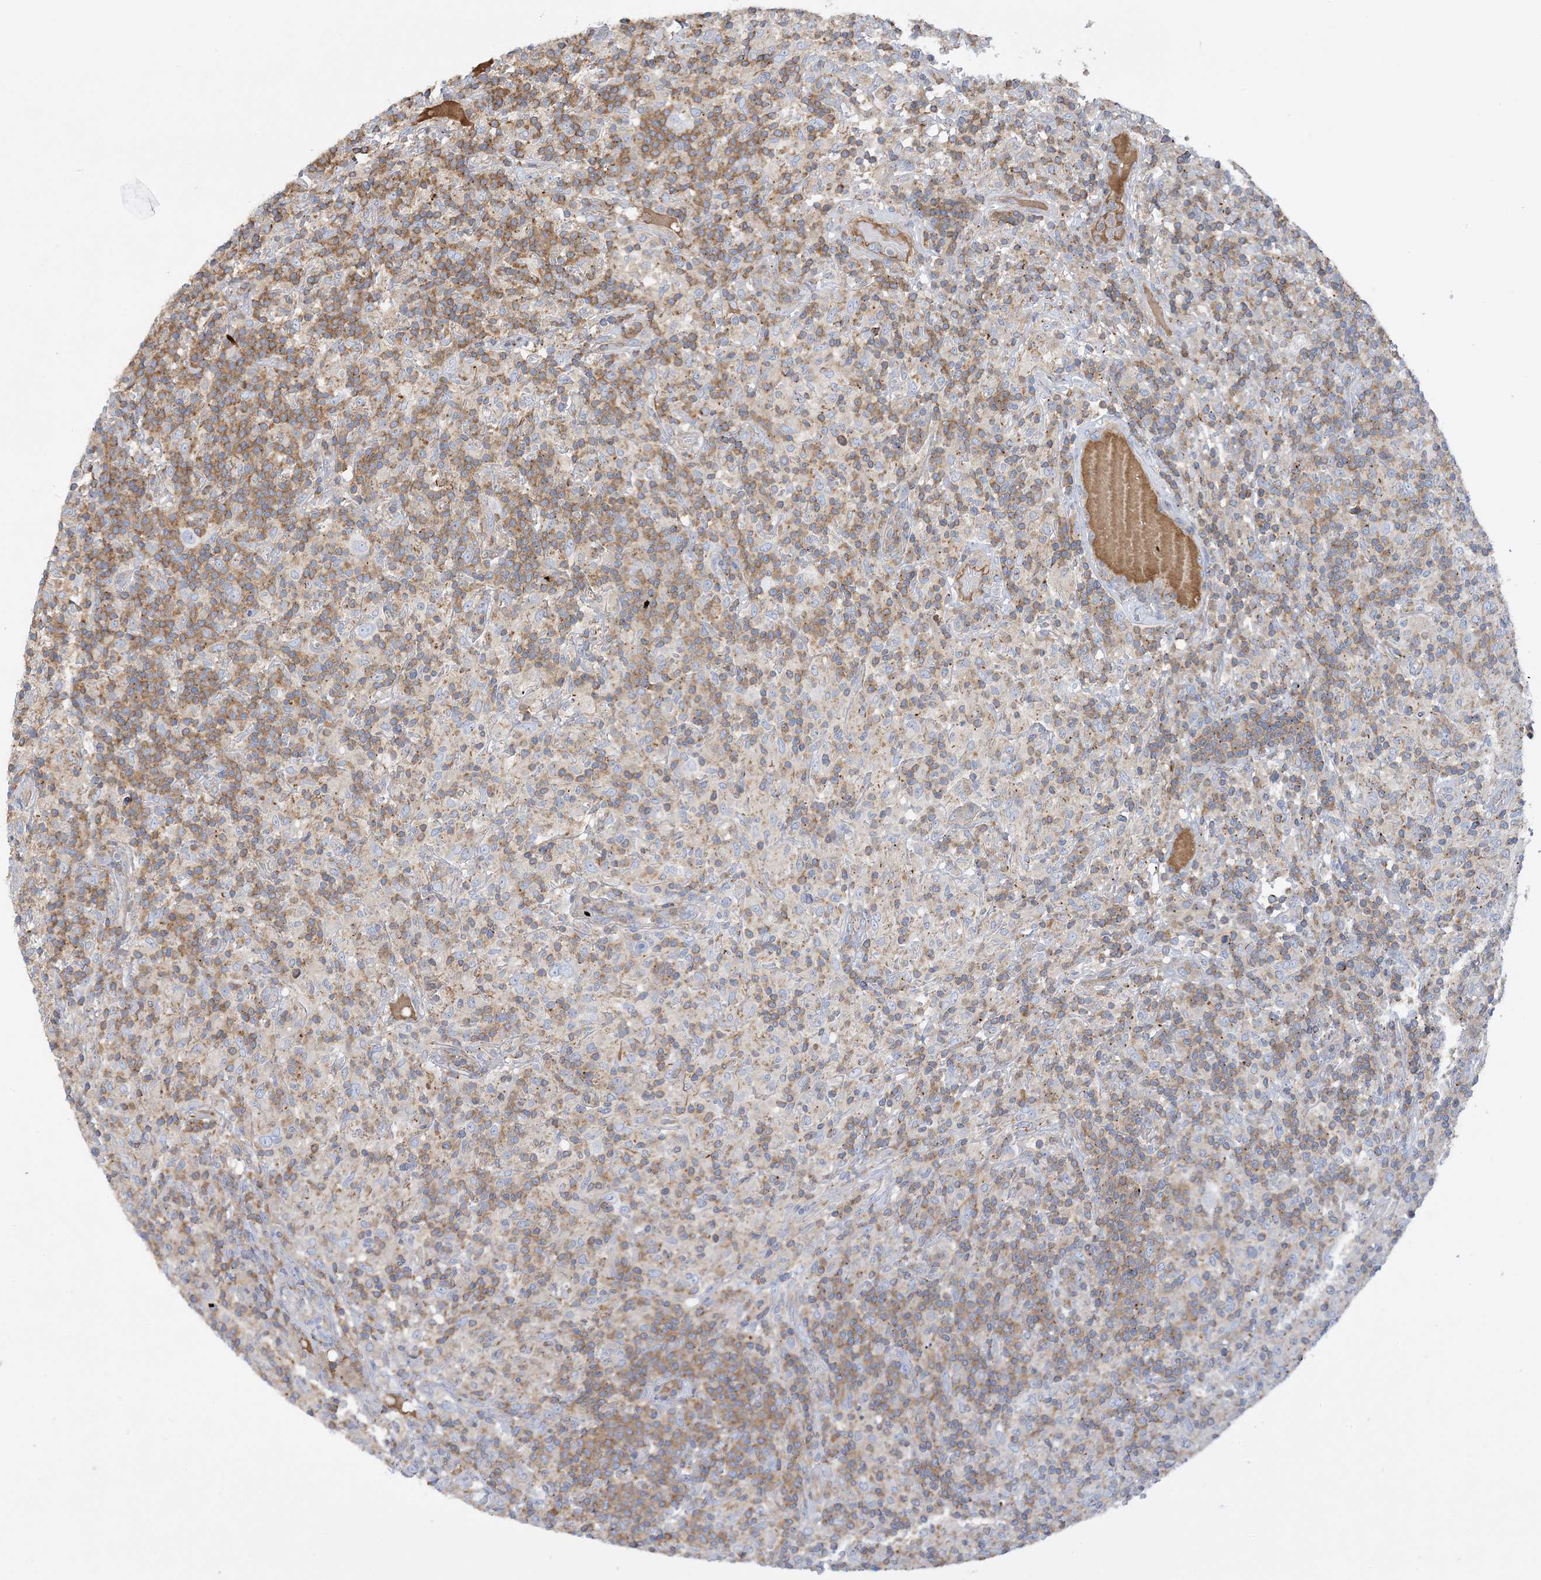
{"staining": {"intensity": "negative", "quantity": "none", "location": "none"}, "tissue": "lymphoma", "cell_type": "Tumor cells", "image_type": "cancer", "snomed": [{"axis": "morphology", "description": "Hodgkin's disease, NOS"}, {"axis": "topography", "description": "Lymph node"}], "caption": "This histopathology image is of lymphoma stained with IHC to label a protein in brown with the nuclei are counter-stained blue. There is no expression in tumor cells.", "gene": "CALHM5", "patient": {"sex": "male", "age": 70}}